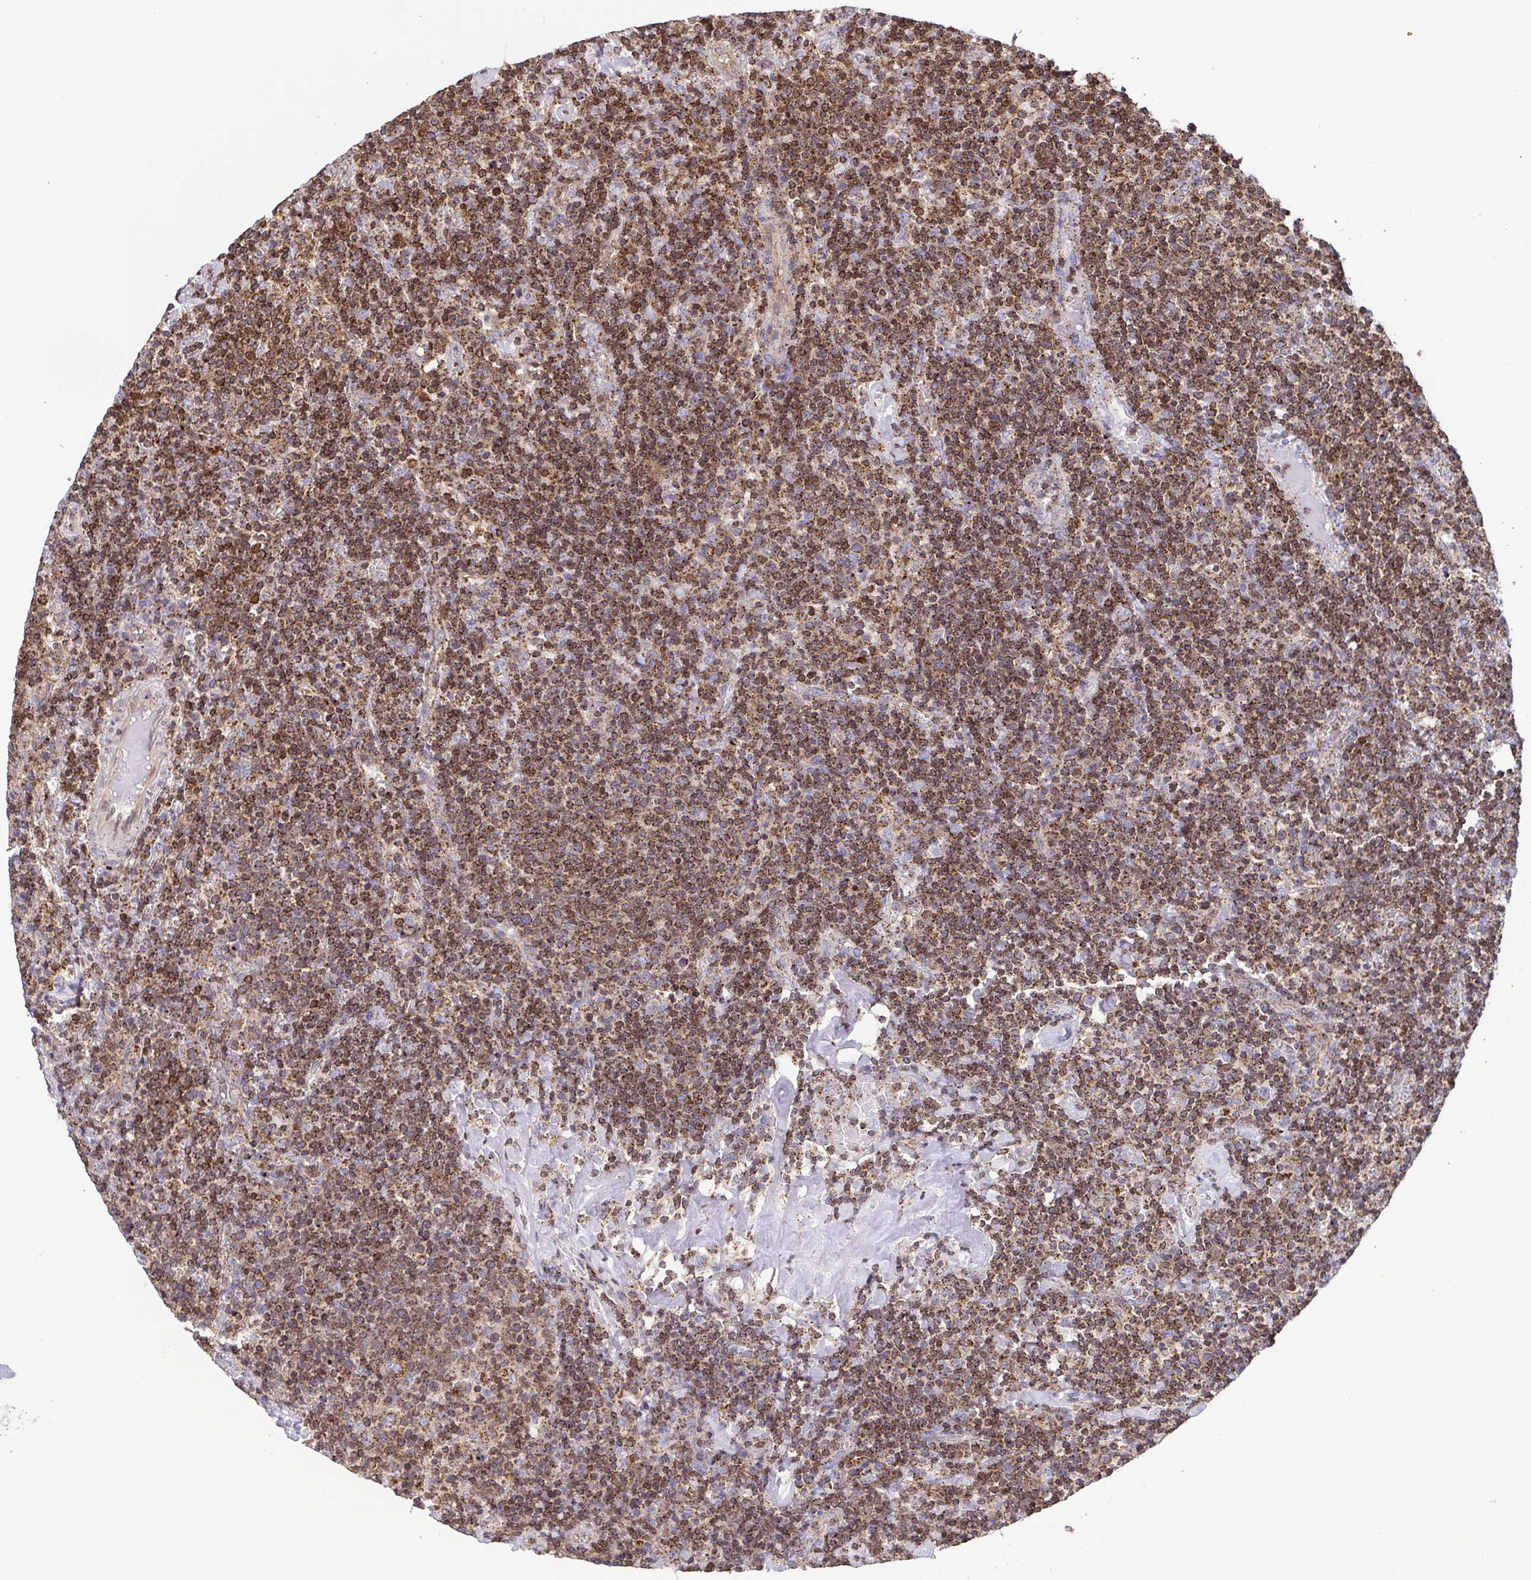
{"staining": {"intensity": "strong", "quantity": ">75%", "location": "cytoplasmic/membranous"}, "tissue": "lymphoma", "cell_type": "Tumor cells", "image_type": "cancer", "snomed": [{"axis": "morphology", "description": "Malignant lymphoma, non-Hodgkin's type, High grade"}, {"axis": "topography", "description": "Lymph node"}], "caption": "Immunohistochemistry (IHC) histopathology image of neoplastic tissue: malignant lymphoma, non-Hodgkin's type (high-grade) stained using immunohistochemistry (IHC) exhibits high levels of strong protein expression localized specifically in the cytoplasmic/membranous of tumor cells, appearing as a cytoplasmic/membranous brown color.", "gene": "CHMP1B", "patient": {"sex": "male", "age": 61}}